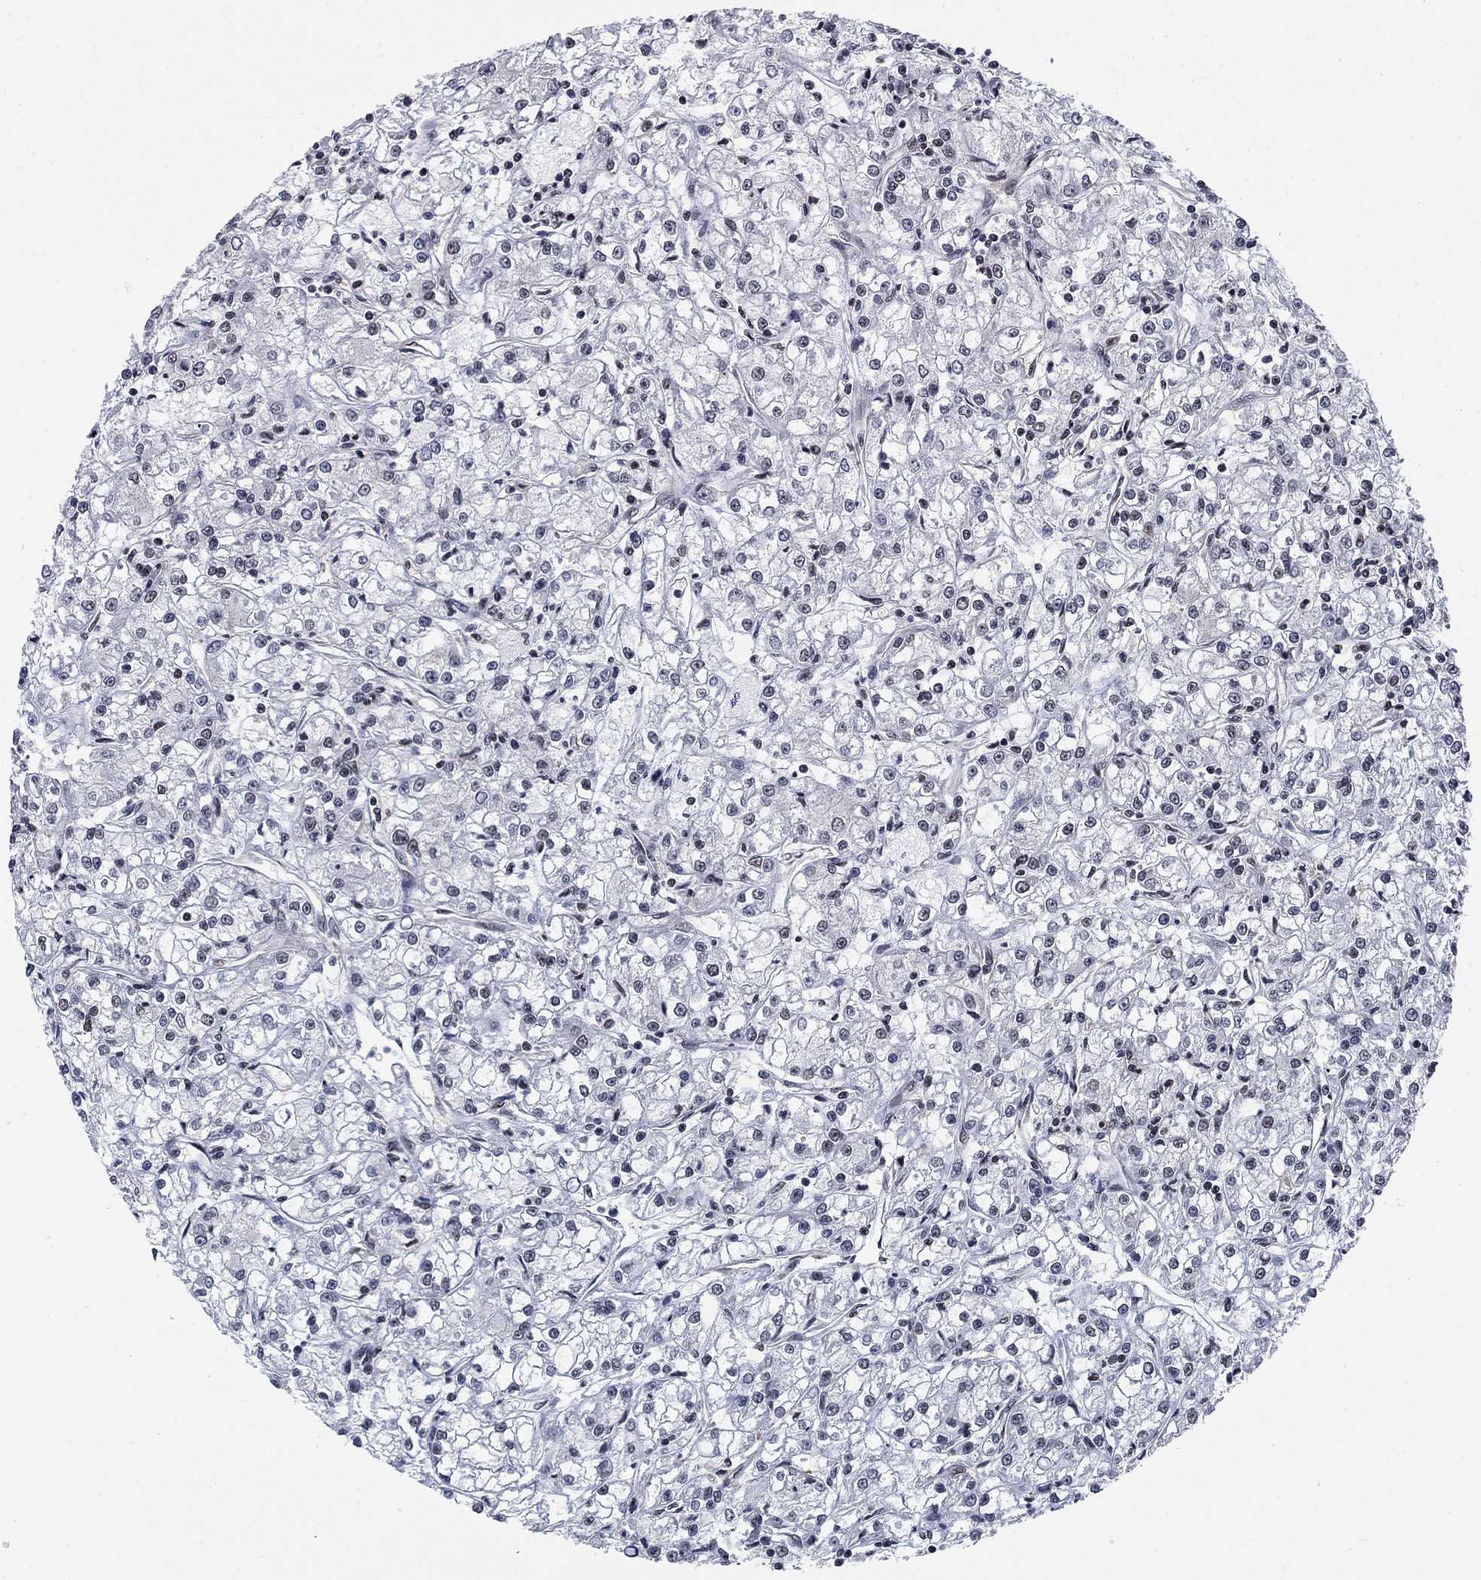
{"staining": {"intensity": "negative", "quantity": "none", "location": "none"}, "tissue": "renal cancer", "cell_type": "Tumor cells", "image_type": "cancer", "snomed": [{"axis": "morphology", "description": "Adenocarcinoma, NOS"}, {"axis": "topography", "description": "Kidney"}], "caption": "DAB immunohistochemical staining of renal adenocarcinoma displays no significant positivity in tumor cells.", "gene": "RPRD1B", "patient": {"sex": "female", "age": 59}}